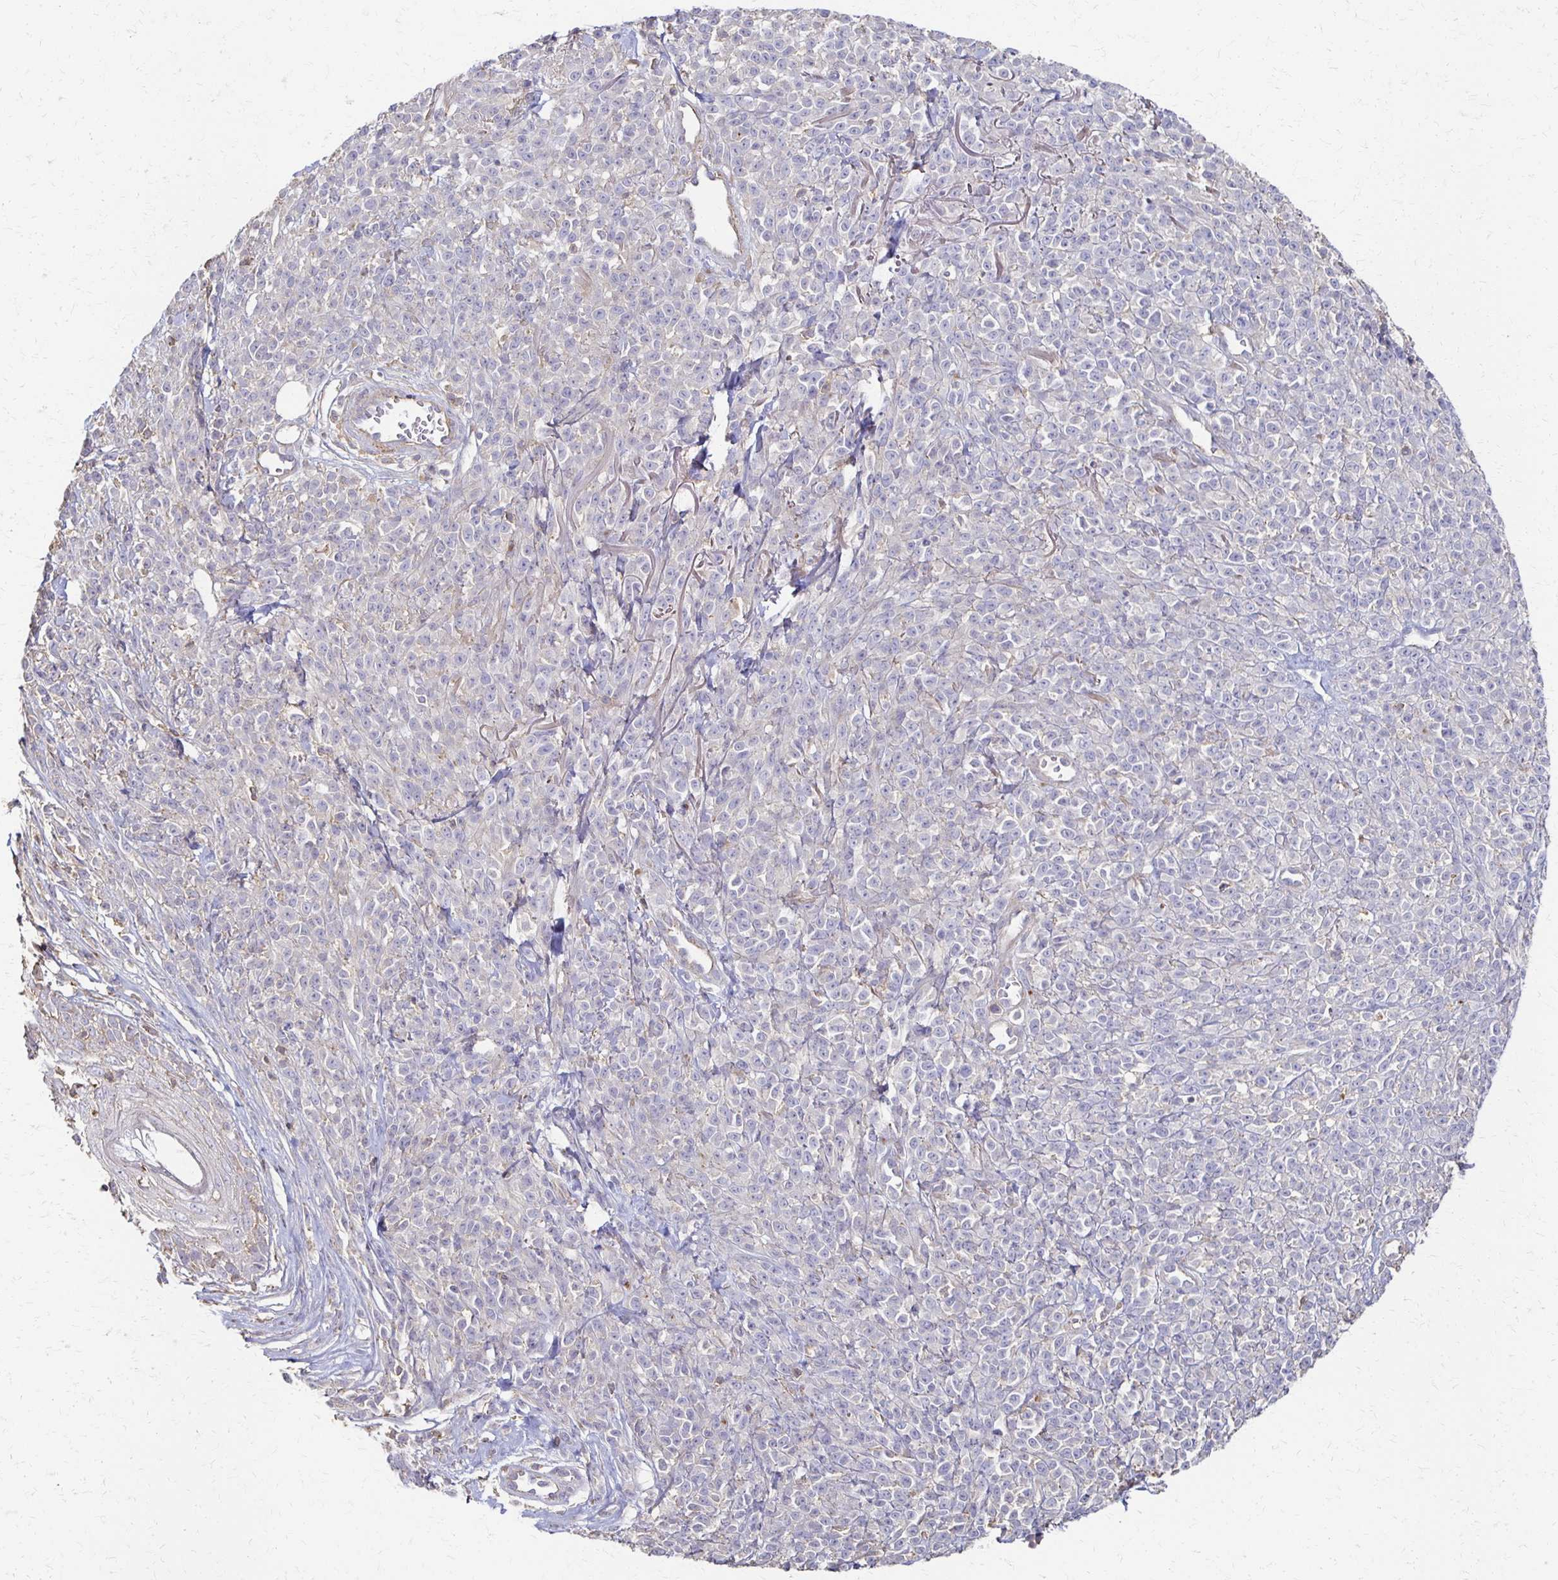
{"staining": {"intensity": "negative", "quantity": "none", "location": "none"}, "tissue": "melanoma", "cell_type": "Tumor cells", "image_type": "cancer", "snomed": [{"axis": "morphology", "description": "Malignant melanoma, NOS"}, {"axis": "topography", "description": "Skin"}, {"axis": "topography", "description": "Skin of trunk"}], "caption": "Melanoma stained for a protein using immunohistochemistry displays no expression tumor cells.", "gene": "C1QTNF7", "patient": {"sex": "male", "age": 74}}